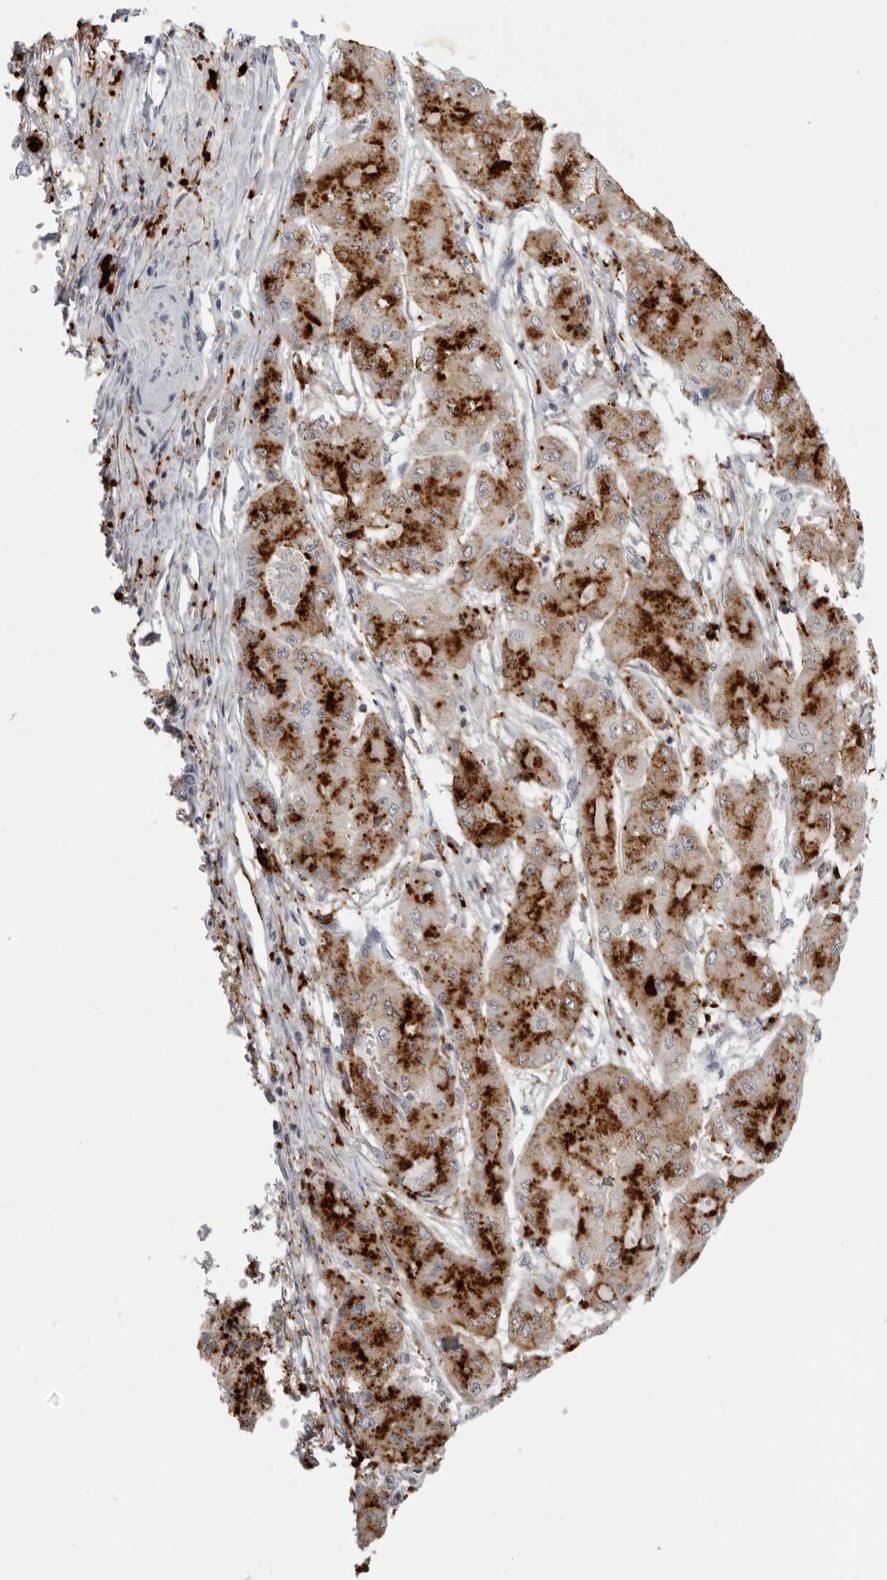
{"staining": {"intensity": "strong", "quantity": ">75%", "location": "cytoplasmic/membranous"}, "tissue": "liver cancer", "cell_type": "Tumor cells", "image_type": "cancer", "snomed": [{"axis": "morphology", "description": "Carcinoma, Hepatocellular, NOS"}, {"axis": "topography", "description": "Liver"}], "caption": "Immunohistochemistry (IHC) micrograph of neoplastic tissue: human liver hepatocellular carcinoma stained using immunohistochemistry shows high levels of strong protein expression localized specifically in the cytoplasmic/membranous of tumor cells, appearing as a cytoplasmic/membranous brown color.", "gene": "IL25", "patient": {"sex": "male", "age": 80}}